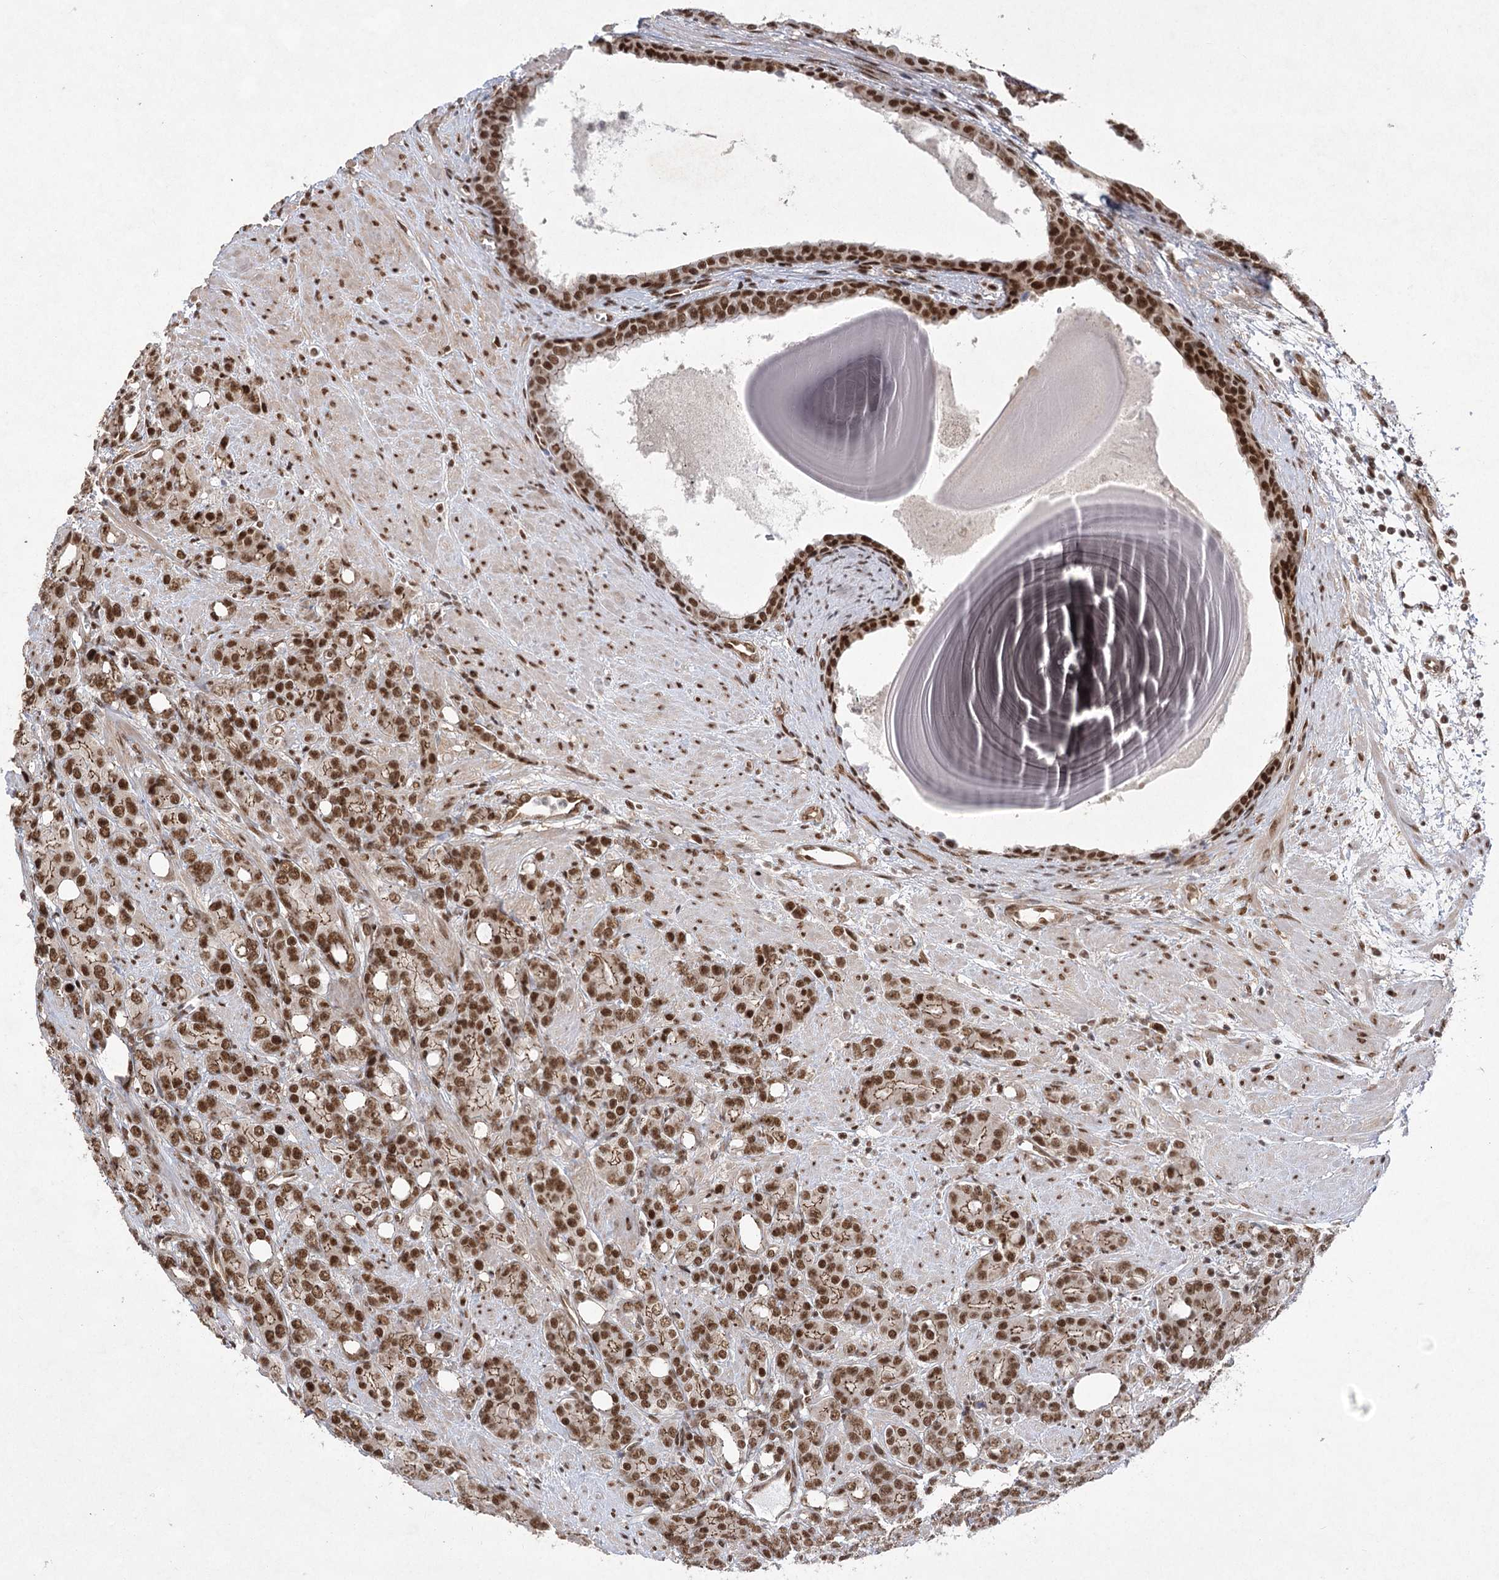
{"staining": {"intensity": "strong", "quantity": ">75%", "location": "nuclear"}, "tissue": "prostate cancer", "cell_type": "Tumor cells", "image_type": "cancer", "snomed": [{"axis": "morphology", "description": "Adenocarcinoma, High grade"}, {"axis": "topography", "description": "Prostate"}], "caption": "This photomicrograph reveals IHC staining of prostate cancer, with high strong nuclear staining in about >75% of tumor cells.", "gene": "ZCCHC8", "patient": {"sex": "male", "age": 62}}